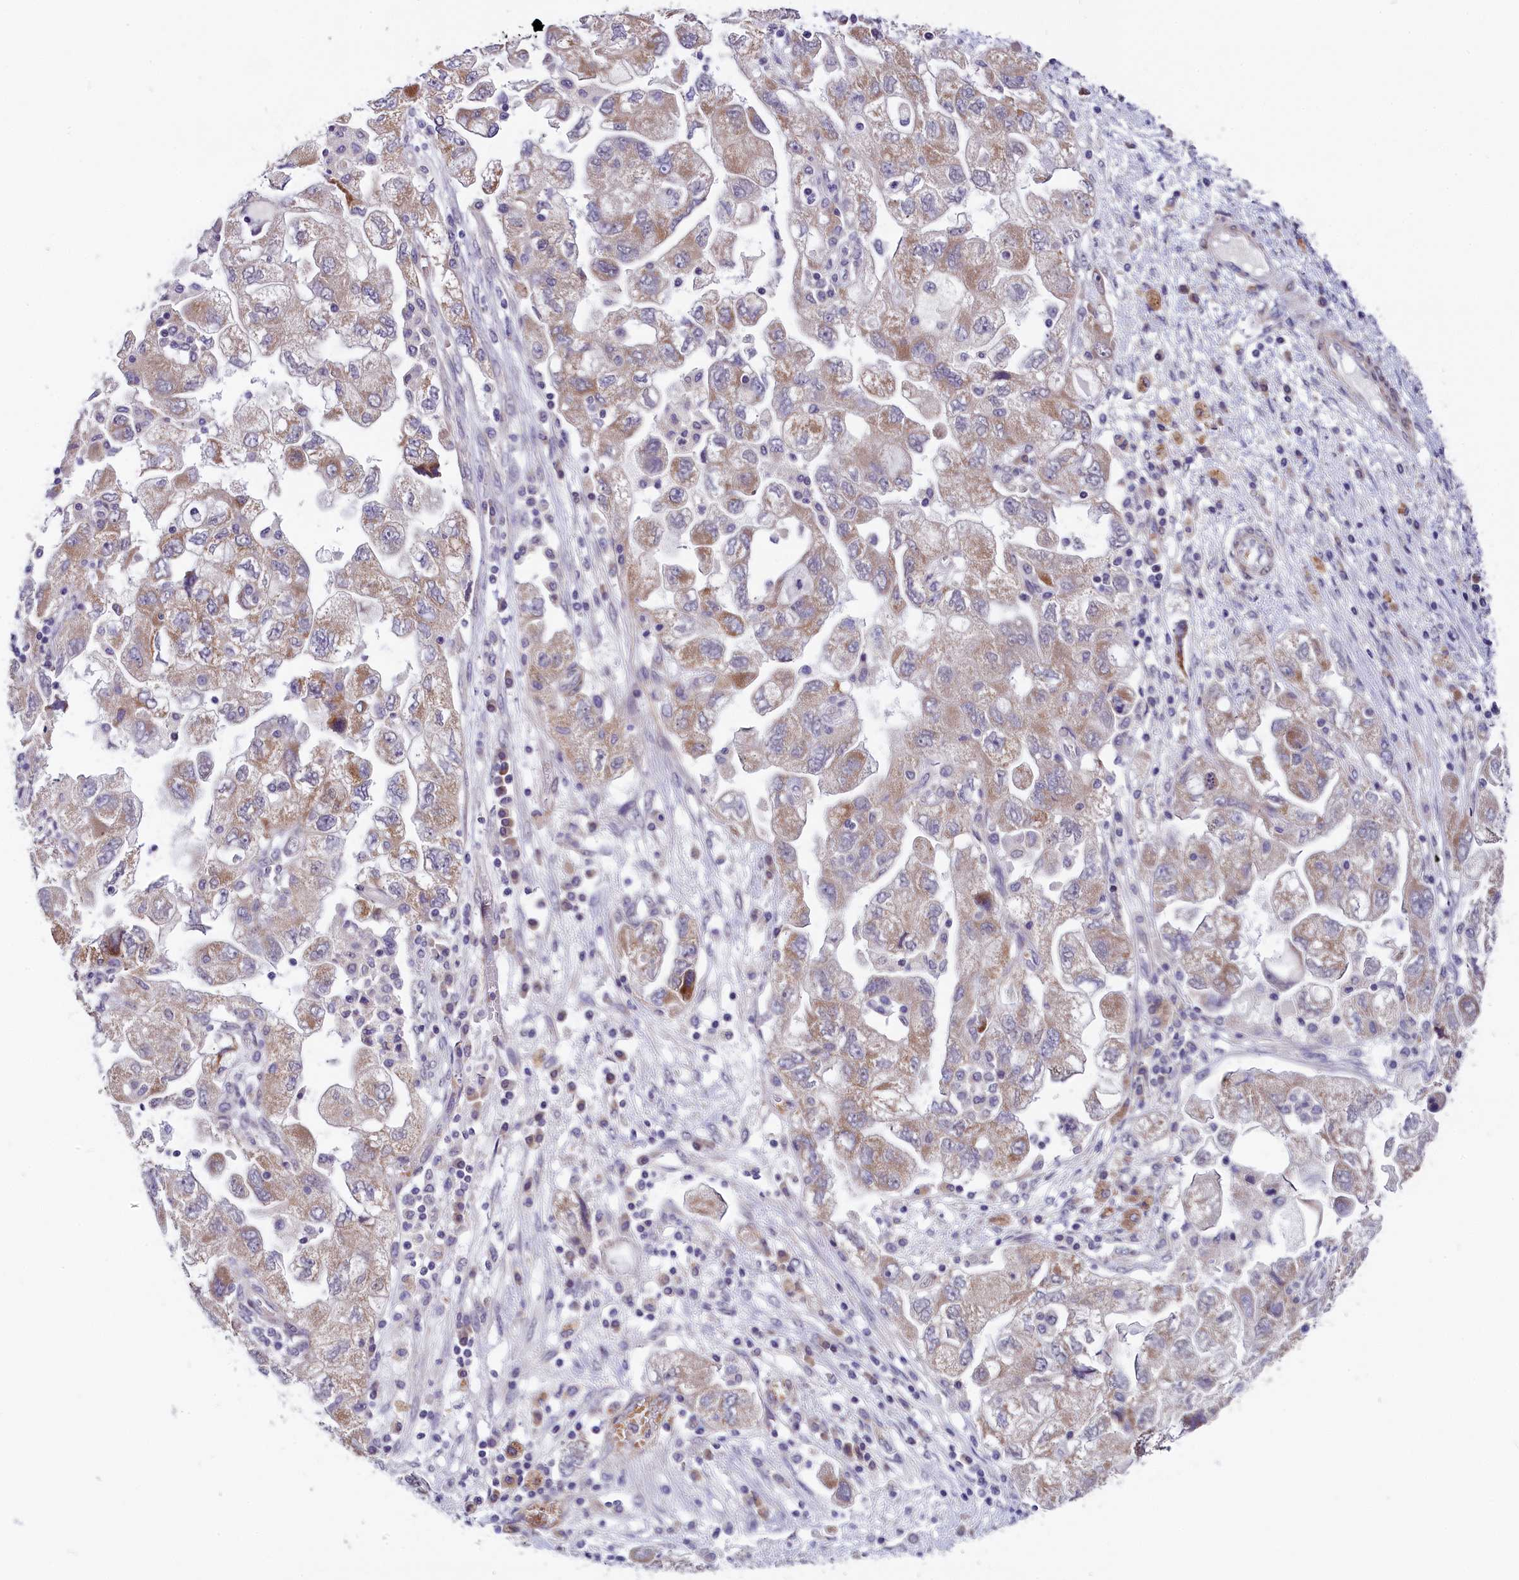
{"staining": {"intensity": "weak", "quantity": ">75%", "location": "cytoplasmic/membranous"}, "tissue": "ovarian cancer", "cell_type": "Tumor cells", "image_type": "cancer", "snomed": [{"axis": "morphology", "description": "Carcinoma, NOS"}, {"axis": "morphology", "description": "Cystadenocarcinoma, serous, NOS"}, {"axis": "topography", "description": "Ovary"}], "caption": "Ovarian serous cystadenocarcinoma was stained to show a protein in brown. There is low levels of weak cytoplasmic/membranous positivity in approximately >75% of tumor cells. (Stains: DAB in brown, nuclei in blue, Microscopy: brightfield microscopy at high magnification).", "gene": "SLC39A6", "patient": {"sex": "female", "age": 69}}